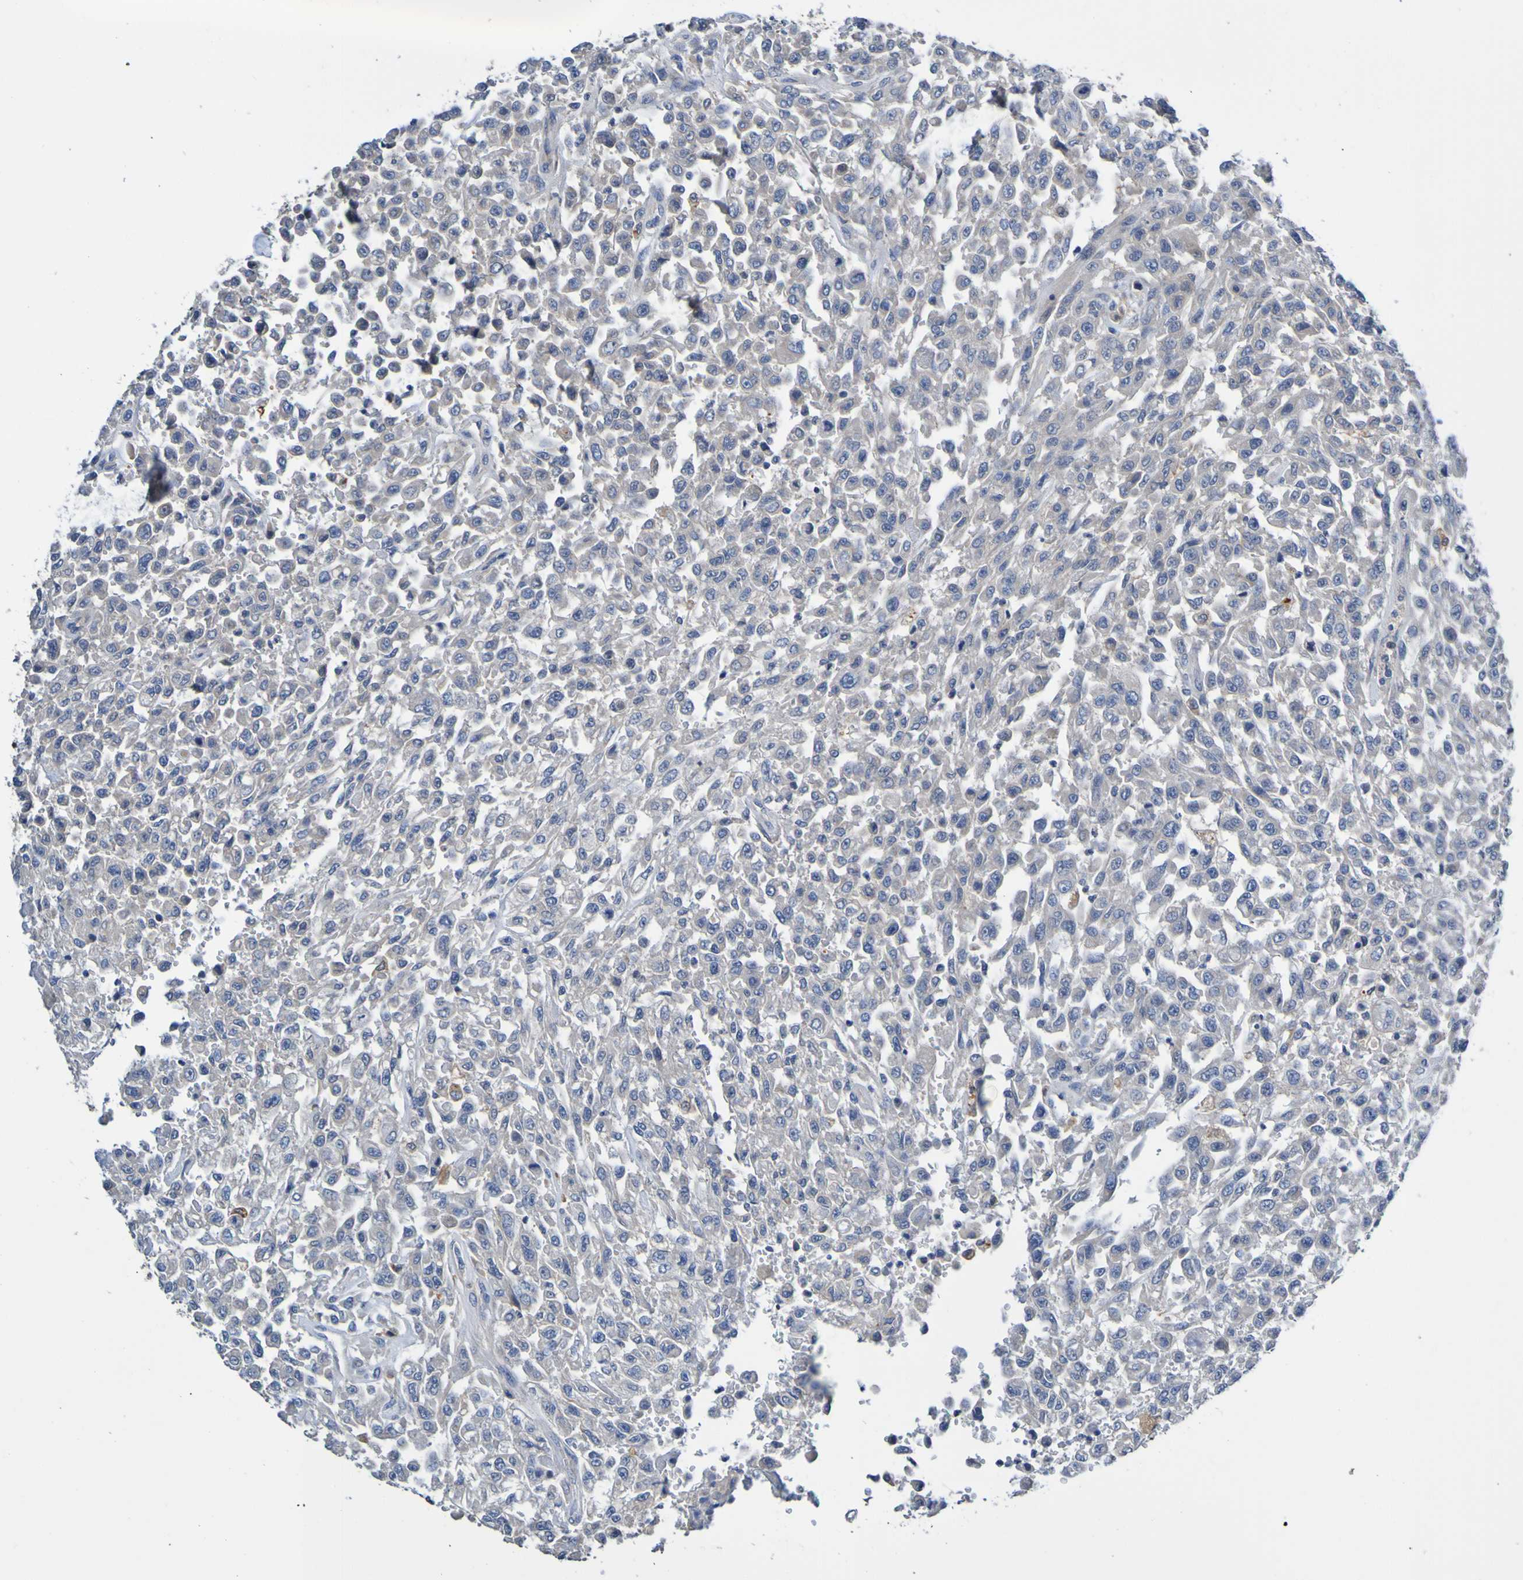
{"staining": {"intensity": "moderate", "quantity": ">75%", "location": "cytoplasmic/membranous"}, "tissue": "urothelial cancer", "cell_type": "Tumor cells", "image_type": "cancer", "snomed": [{"axis": "morphology", "description": "Urothelial carcinoma, High grade"}, {"axis": "topography", "description": "Urinary bladder"}], "caption": "This is an image of immunohistochemistry staining of urothelial carcinoma (high-grade), which shows moderate positivity in the cytoplasmic/membranous of tumor cells.", "gene": "METAP2", "patient": {"sex": "male", "age": 46}}